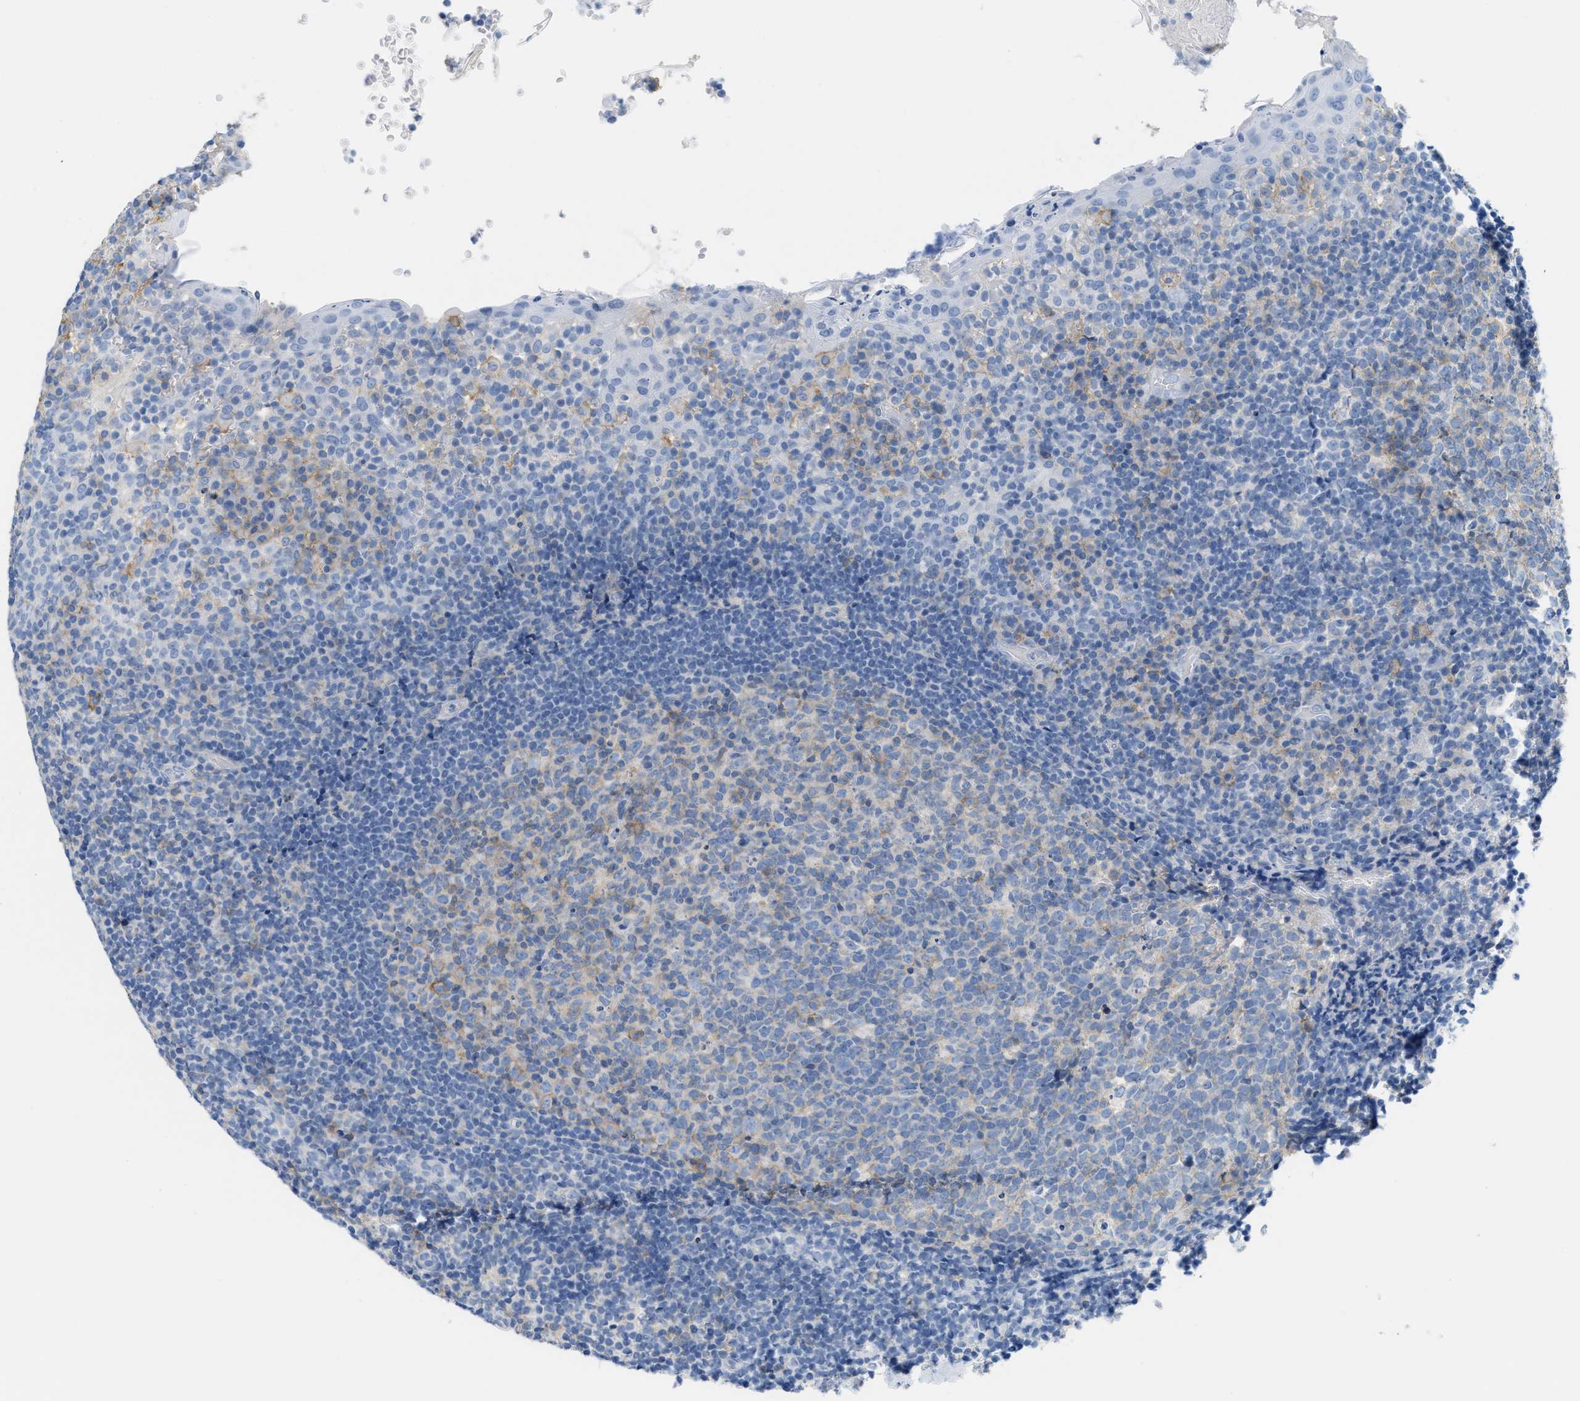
{"staining": {"intensity": "negative", "quantity": "none", "location": "none"}, "tissue": "tonsil", "cell_type": "Germinal center cells", "image_type": "normal", "snomed": [{"axis": "morphology", "description": "Normal tissue, NOS"}, {"axis": "topography", "description": "Tonsil"}], "caption": "Germinal center cells are negative for brown protein staining in unremarkable tonsil. (Stains: DAB (3,3'-diaminobenzidine) immunohistochemistry with hematoxylin counter stain, Microscopy: brightfield microscopy at high magnification).", "gene": "SLC3A2", "patient": {"sex": "female", "age": 19}}